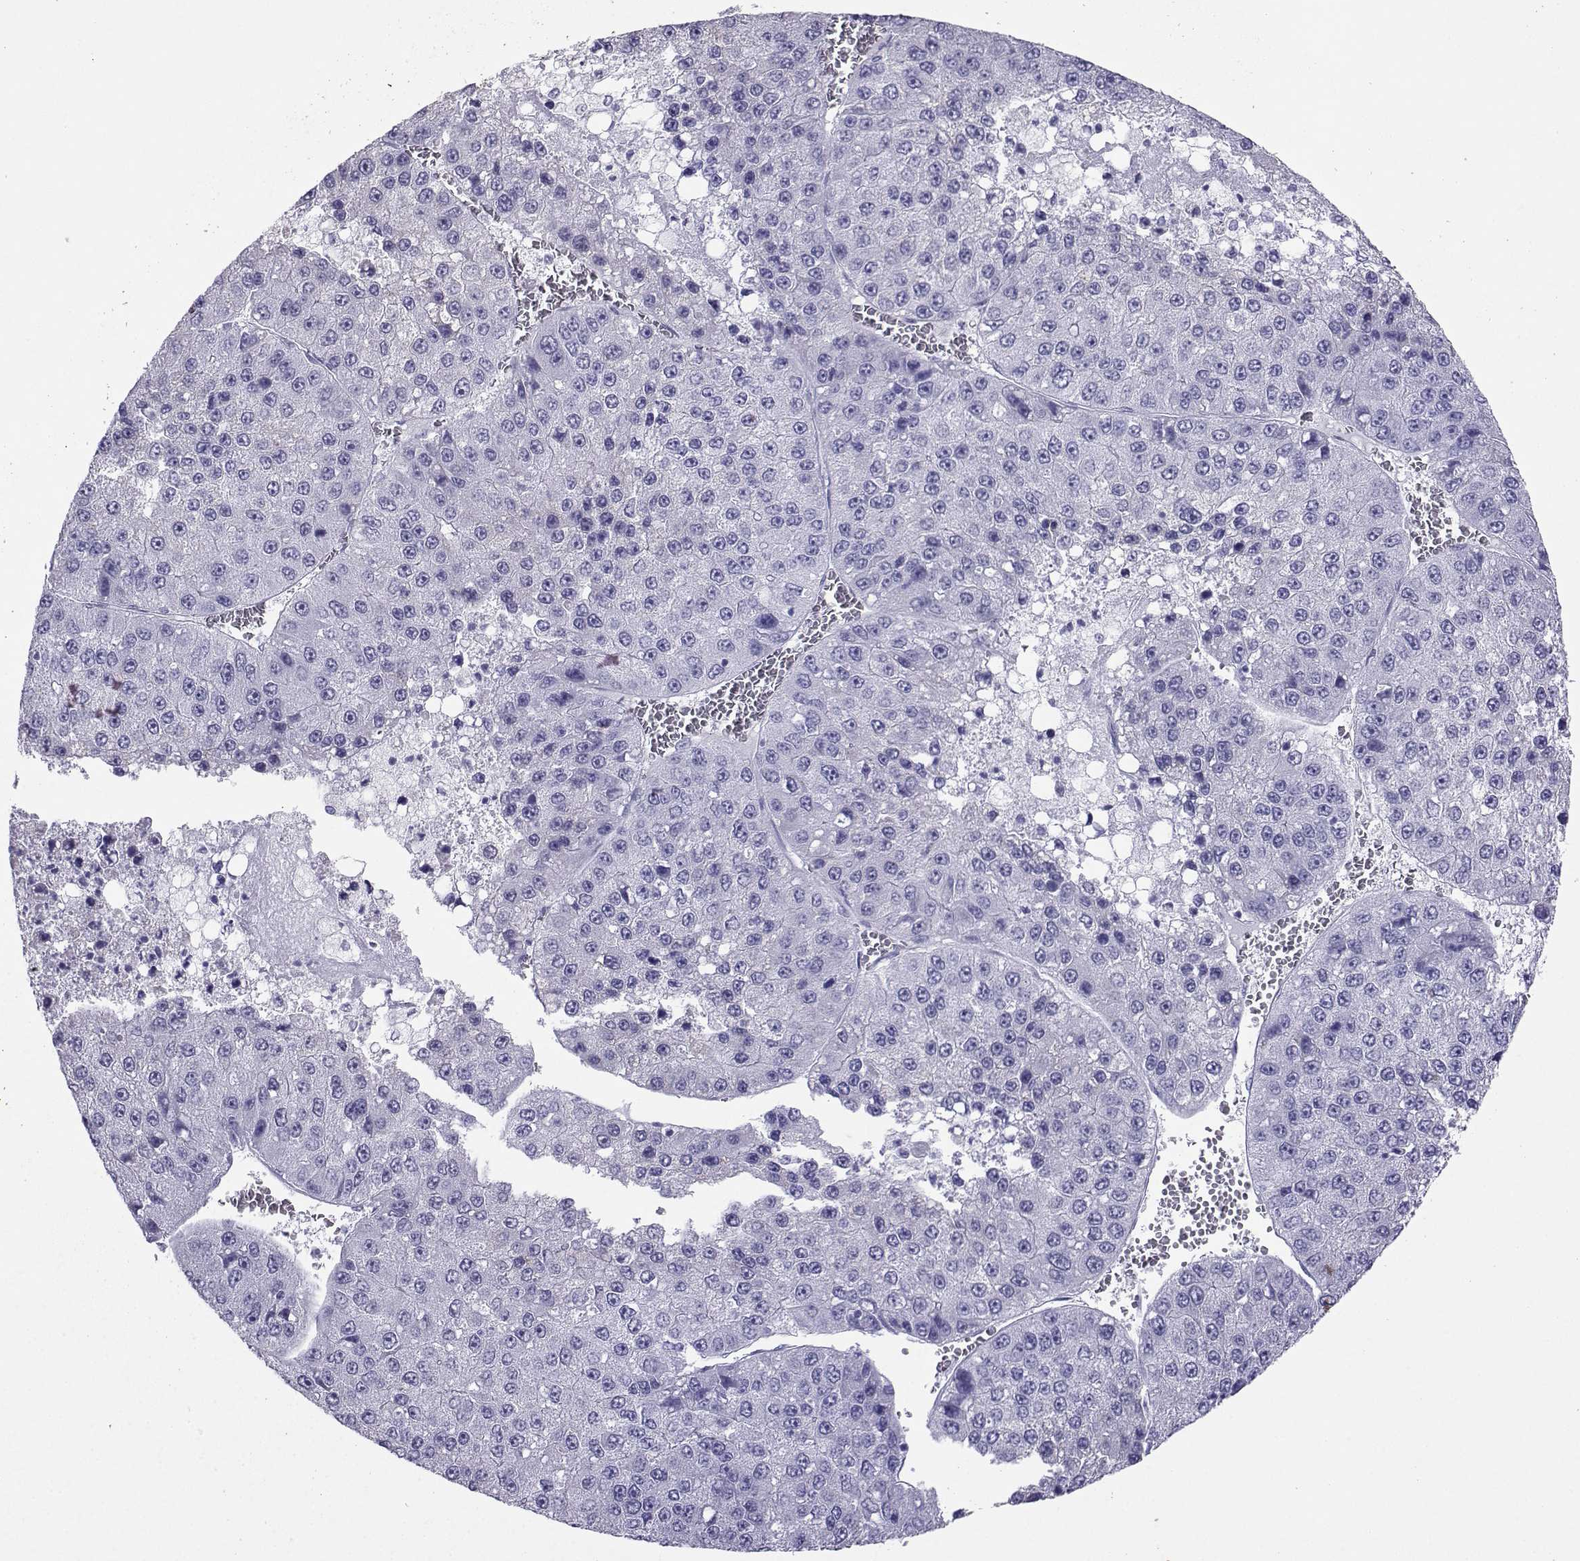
{"staining": {"intensity": "negative", "quantity": "none", "location": "none"}, "tissue": "liver cancer", "cell_type": "Tumor cells", "image_type": "cancer", "snomed": [{"axis": "morphology", "description": "Carcinoma, Hepatocellular, NOS"}, {"axis": "topography", "description": "Liver"}], "caption": "Liver cancer (hepatocellular carcinoma) stained for a protein using immunohistochemistry (IHC) exhibits no staining tumor cells.", "gene": "LORICRIN", "patient": {"sex": "female", "age": 73}}